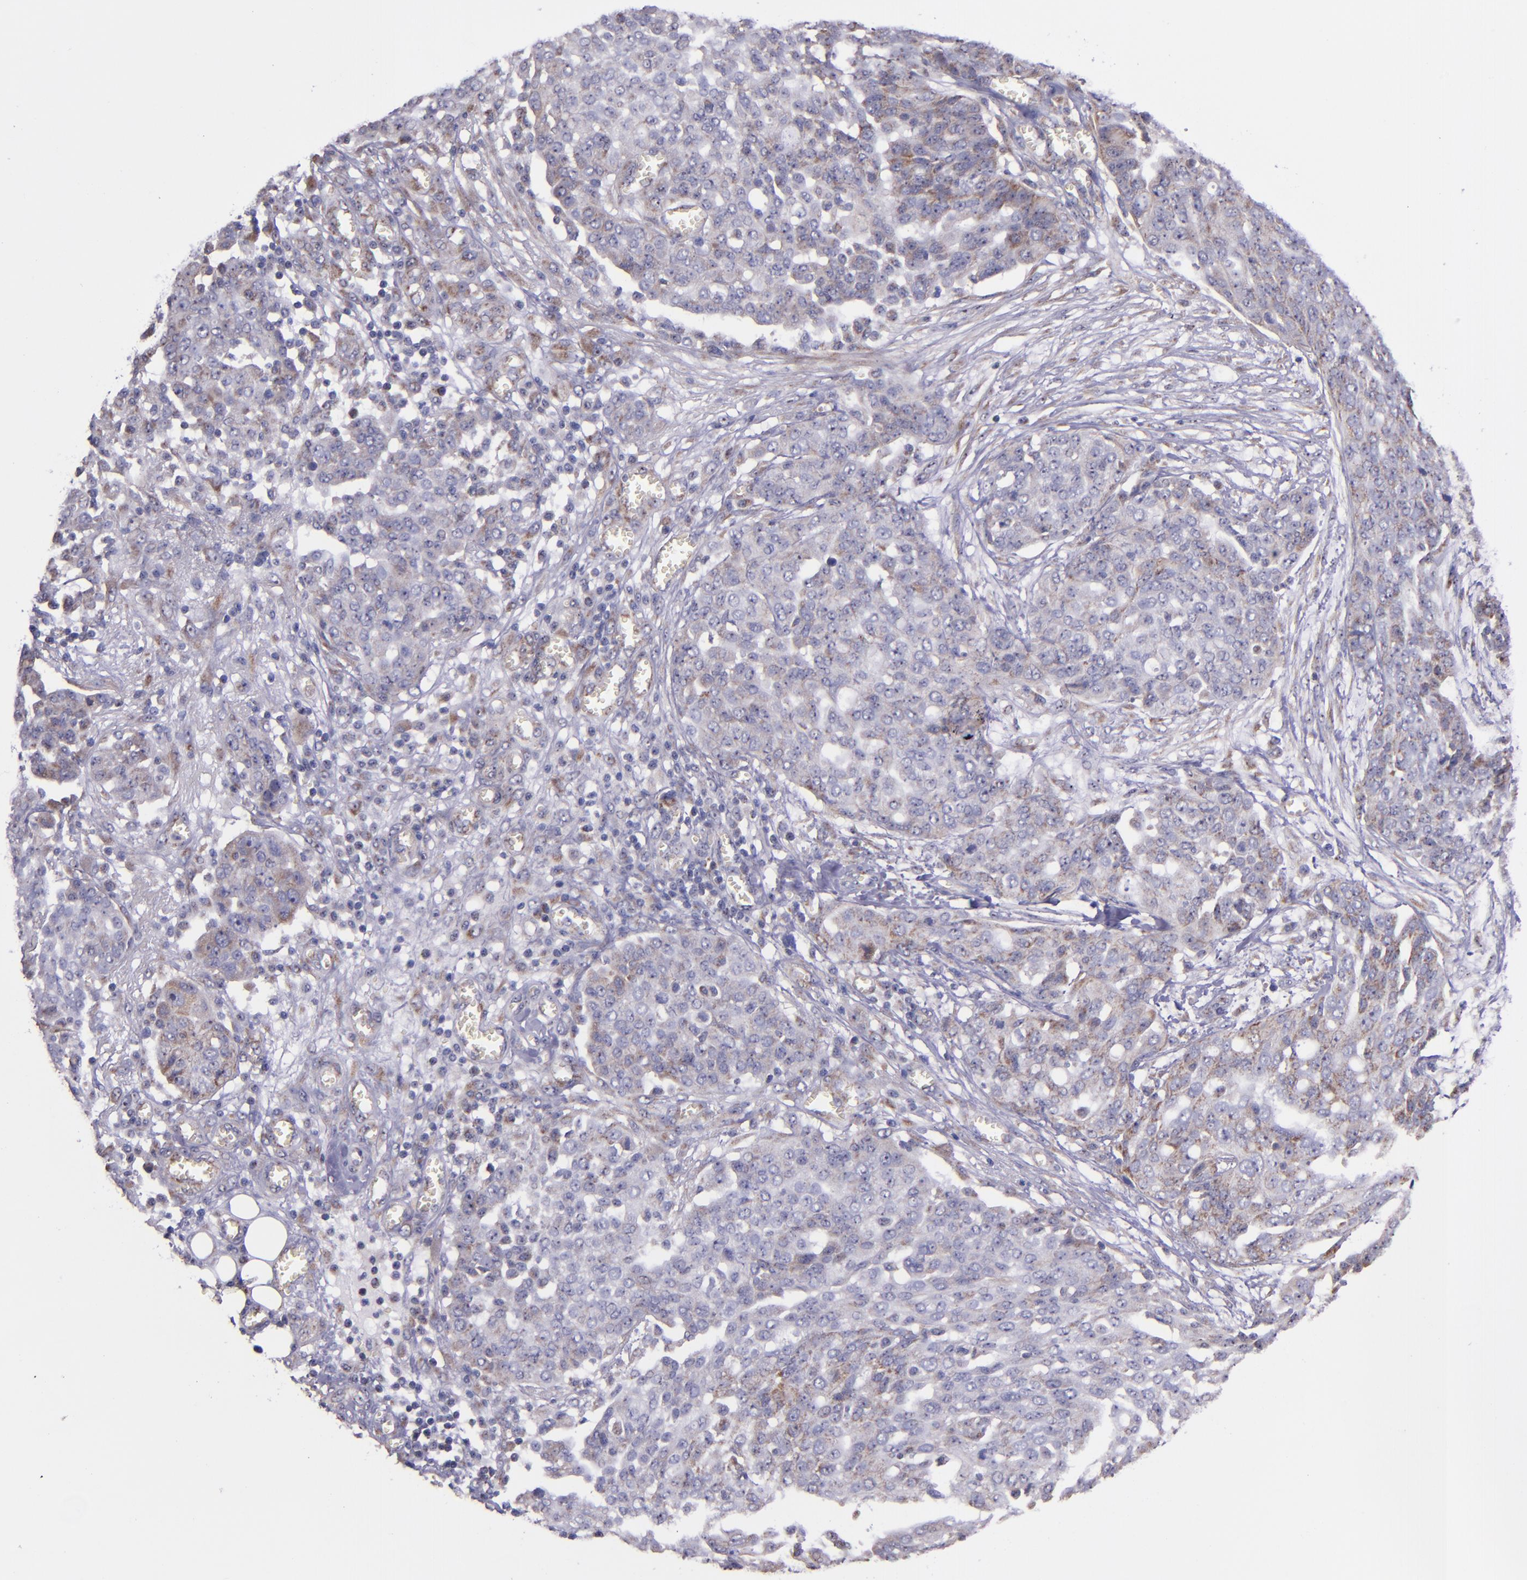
{"staining": {"intensity": "weak", "quantity": "25%-75%", "location": "cytoplasmic/membranous"}, "tissue": "ovarian cancer", "cell_type": "Tumor cells", "image_type": "cancer", "snomed": [{"axis": "morphology", "description": "Cystadenocarcinoma, serous, NOS"}, {"axis": "topography", "description": "Soft tissue"}, {"axis": "topography", "description": "Ovary"}], "caption": "A histopathology image showing weak cytoplasmic/membranous positivity in approximately 25%-75% of tumor cells in ovarian cancer, as visualized by brown immunohistochemical staining.", "gene": "SHC1", "patient": {"sex": "female", "age": 57}}